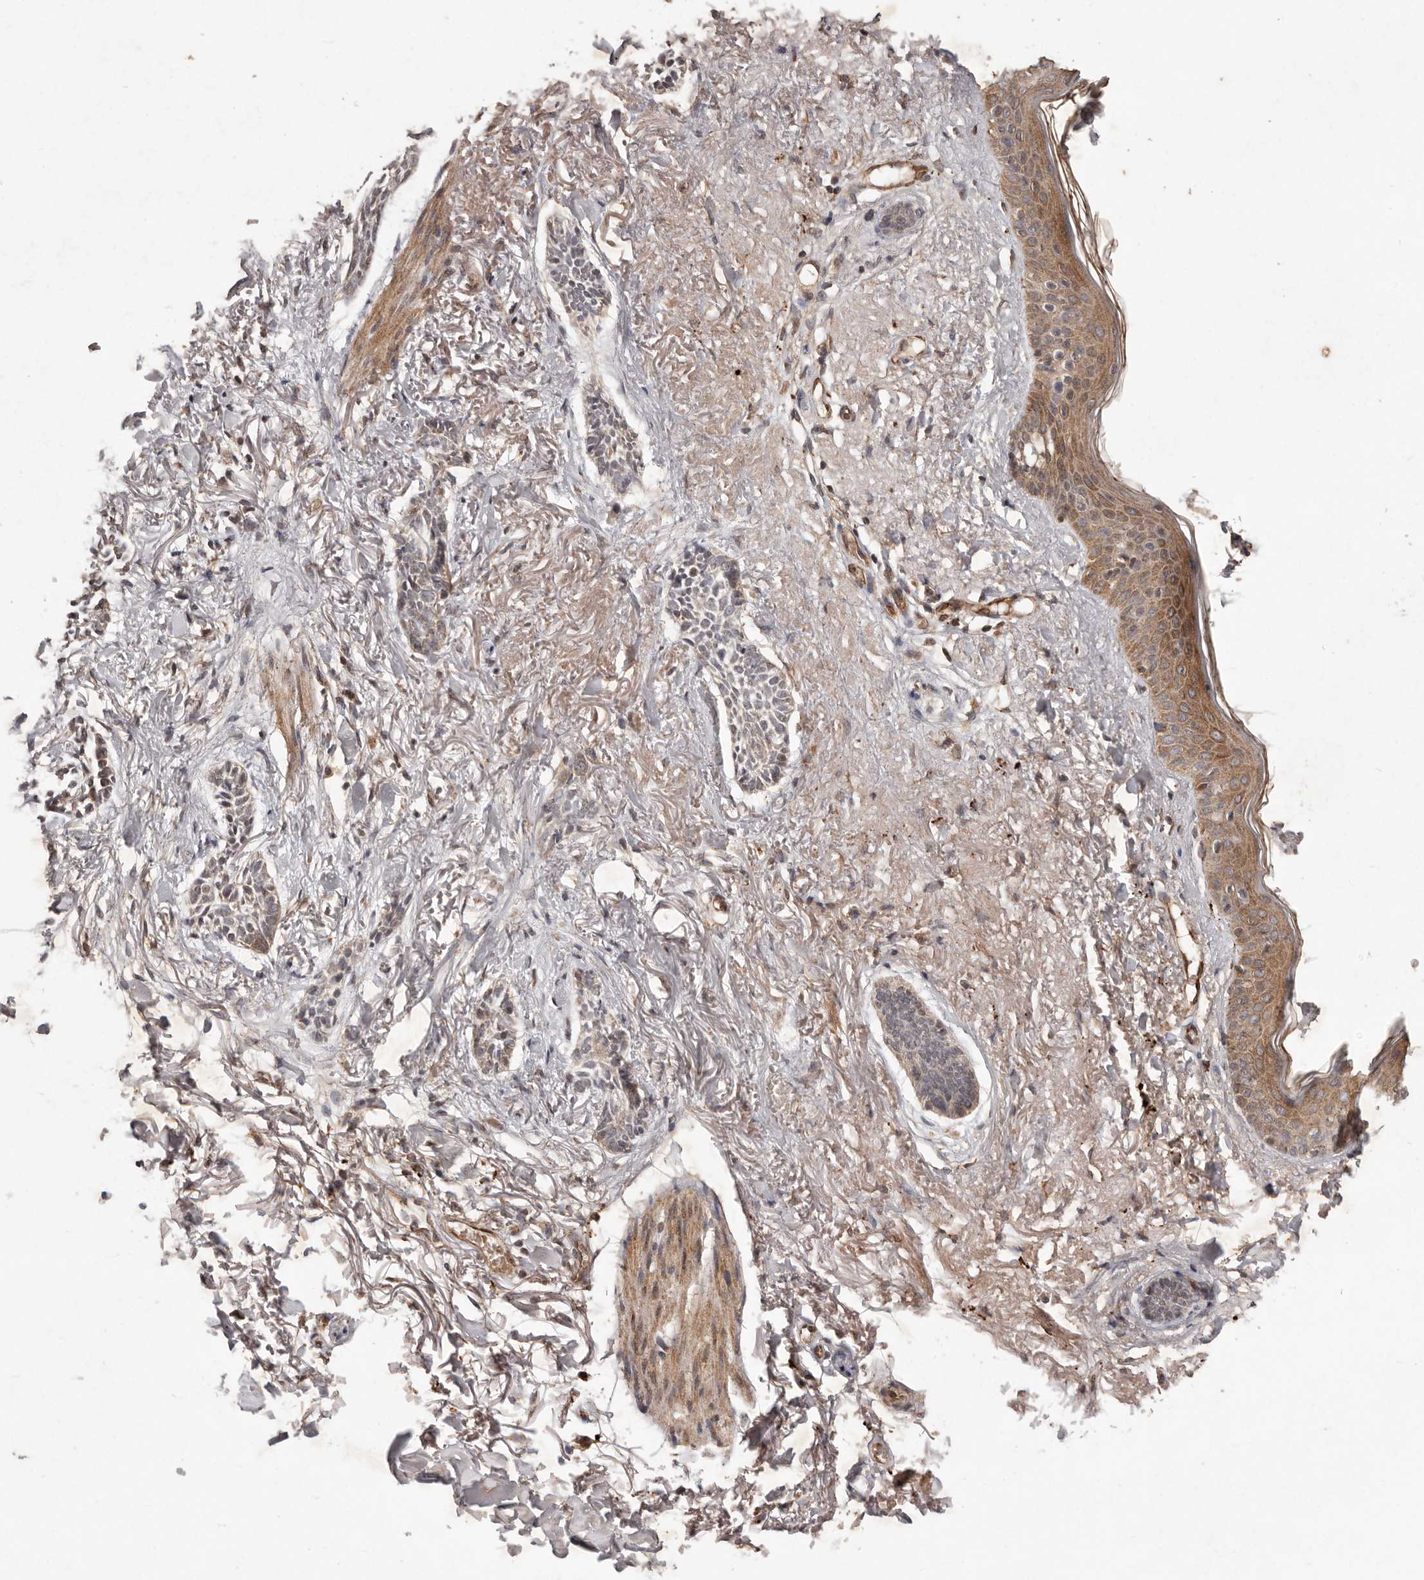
{"staining": {"intensity": "weak", "quantity": "<25%", "location": "cytoplasmic/membranous"}, "tissue": "skin cancer", "cell_type": "Tumor cells", "image_type": "cancer", "snomed": [{"axis": "morphology", "description": "Basal cell carcinoma"}, {"axis": "topography", "description": "Skin"}], "caption": "Skin cancer (basal cell carcinoma) stained for a protein using IHC demonstrates no staining tumor cells.", "gene": "PLOD2", "patient": {"sex": "female", "age": 84}}